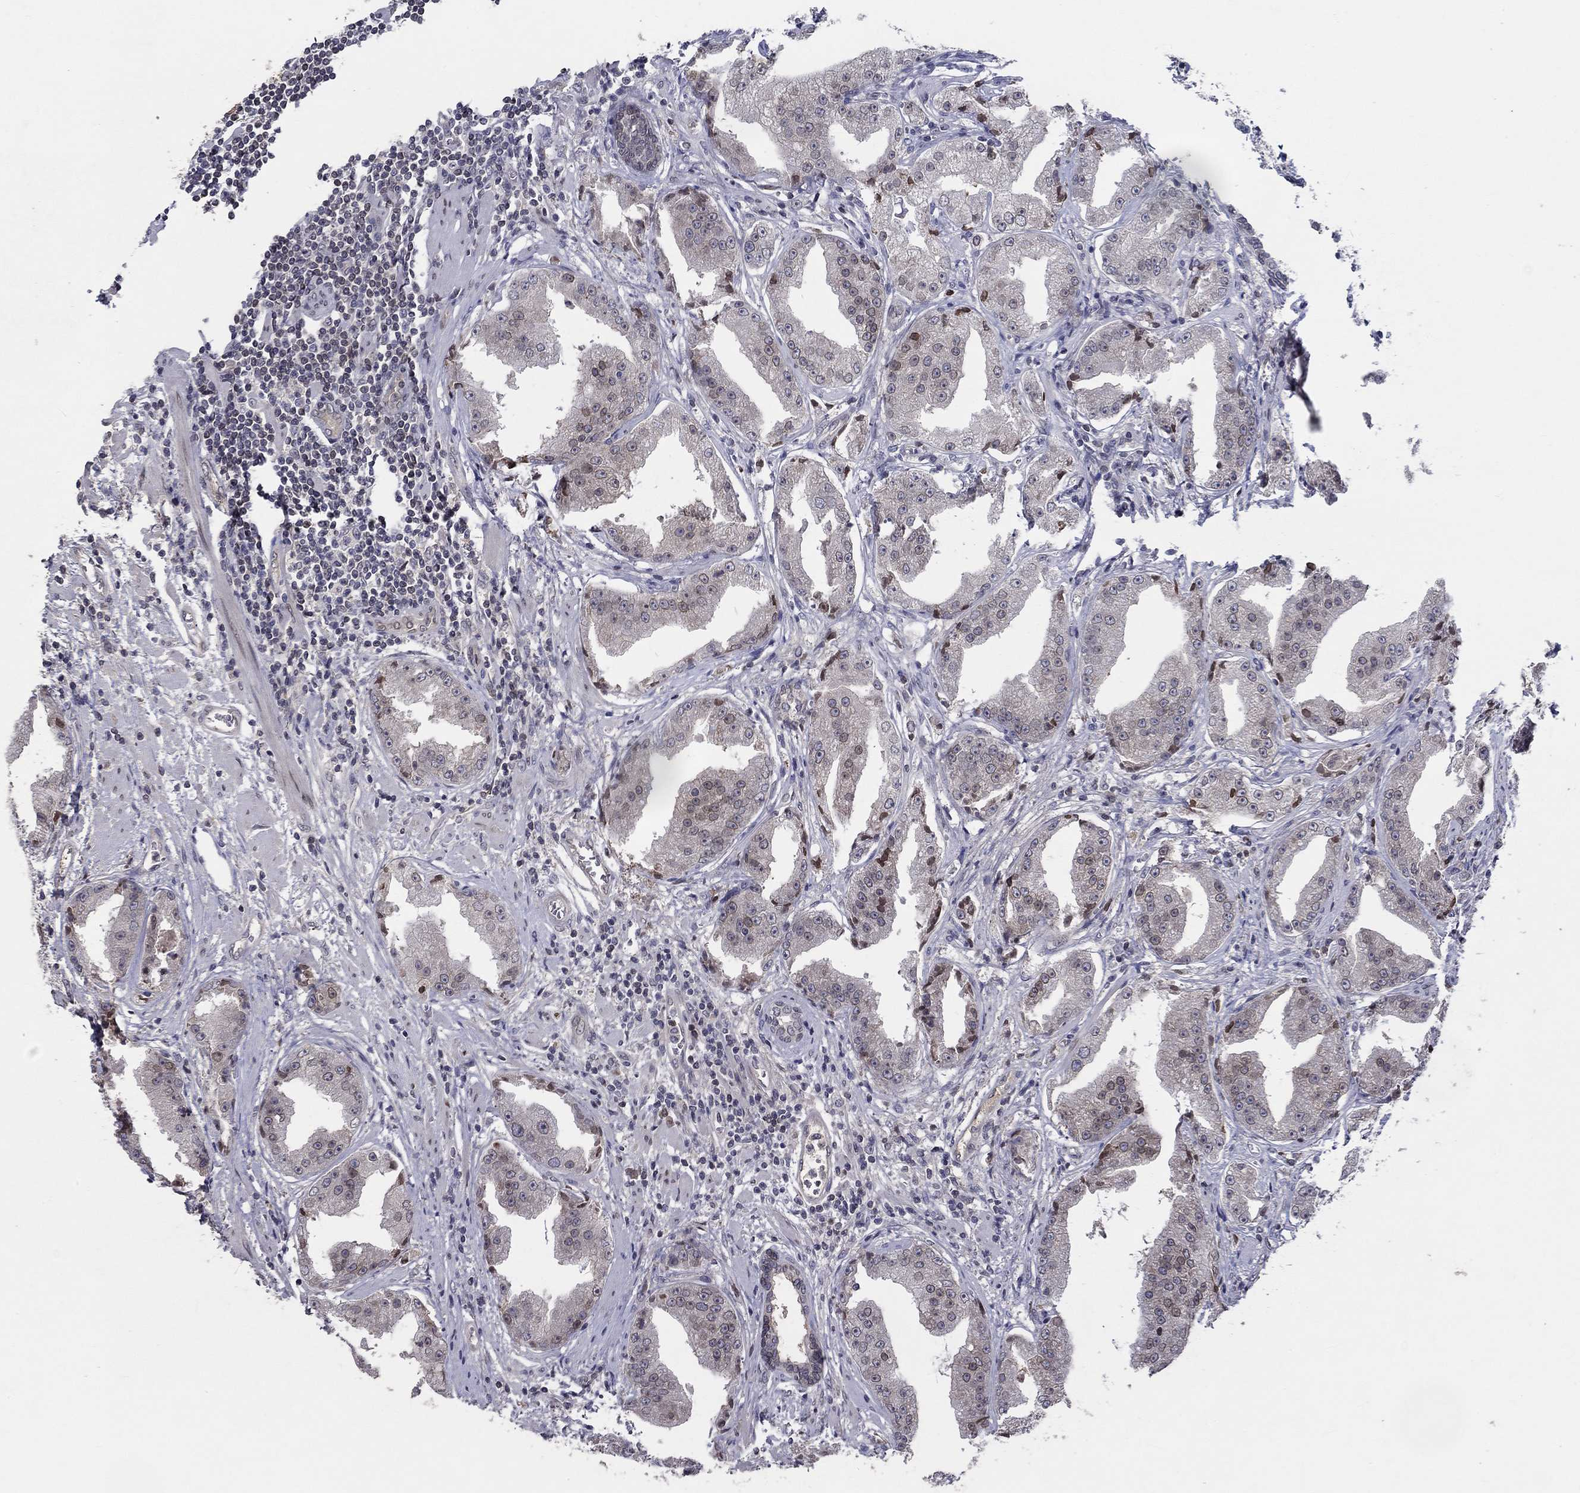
{"staining": {"intensity": "strong", "quantity": "<25%", "location": "nuclear"}, "tissue": "prostate cancer", "cell_type": "Tumor cells", "image_type": "cancer", "snomed": [{"axis": "morphology", "description": "Adenocarcinoma, Low grade"}, {"axis": "topography", "description": "Prostate"}], "caption": "High-power microscopy captured an IHC image of prostate cancer, revealing strong nuclear staining in approximately <25% of tumor cells.", "gene": "CETN3", "patient": {"sex": "male", "age": 62}}